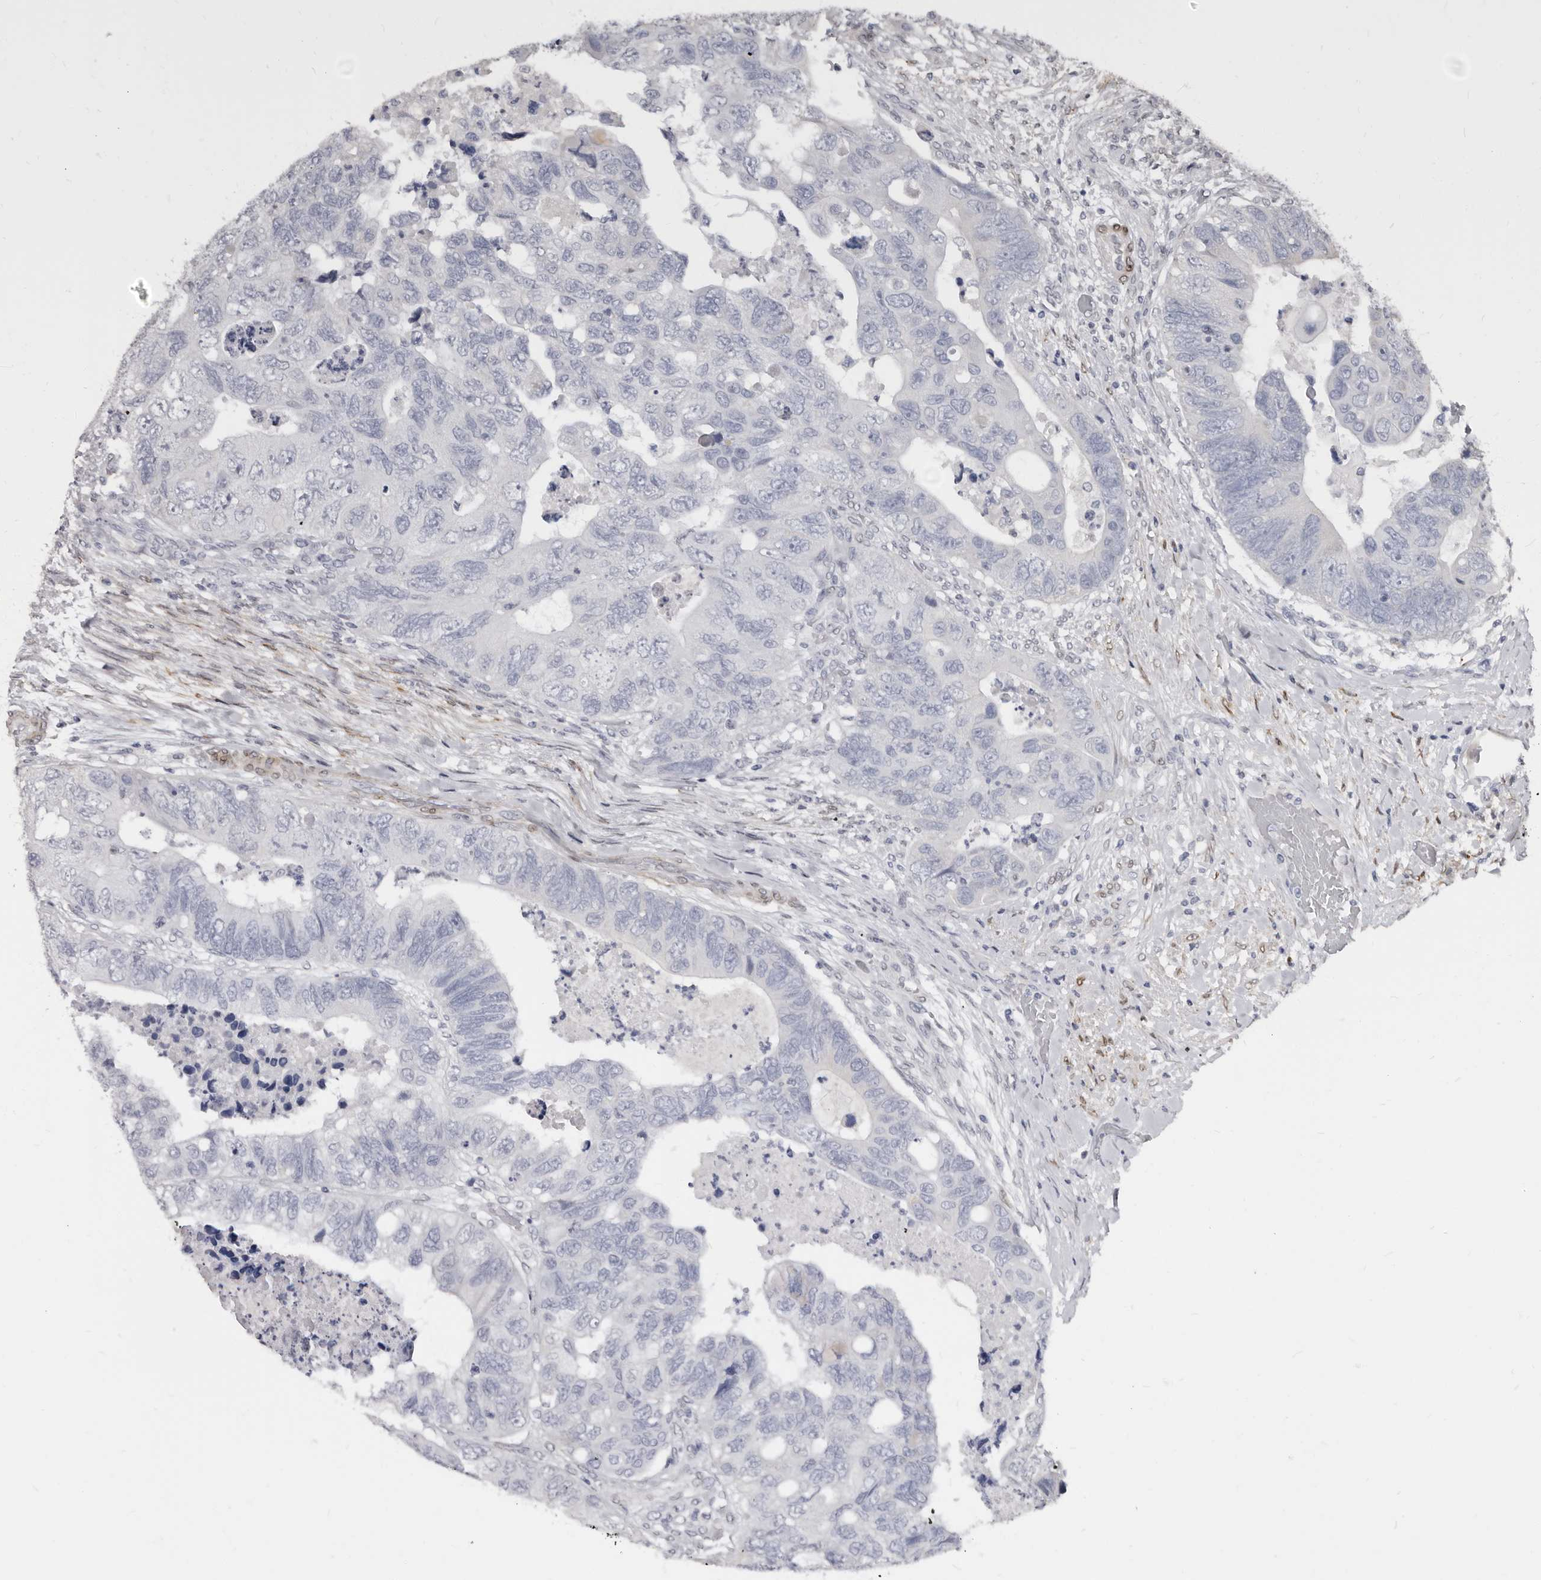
{"staining": {"intensity": "negative", "quantity": "none", "location": "none"}, "tissue": "colorectal cancer", "cell_type": "Tumor cells", "image_type": "cancer", "snomed": [{"axis": "morphology", "description": "Adenocarcinoma, NOS"}, {"axis": "topography", "description": "Rectum"}], "caption": "A high-resolution image shows IHC staining of colorectal adenocarcinoma, which exhibits no significant staining in tumor cells.", "gene": "MRGPRF", "patient": {"sex": "male", "age": 63}}